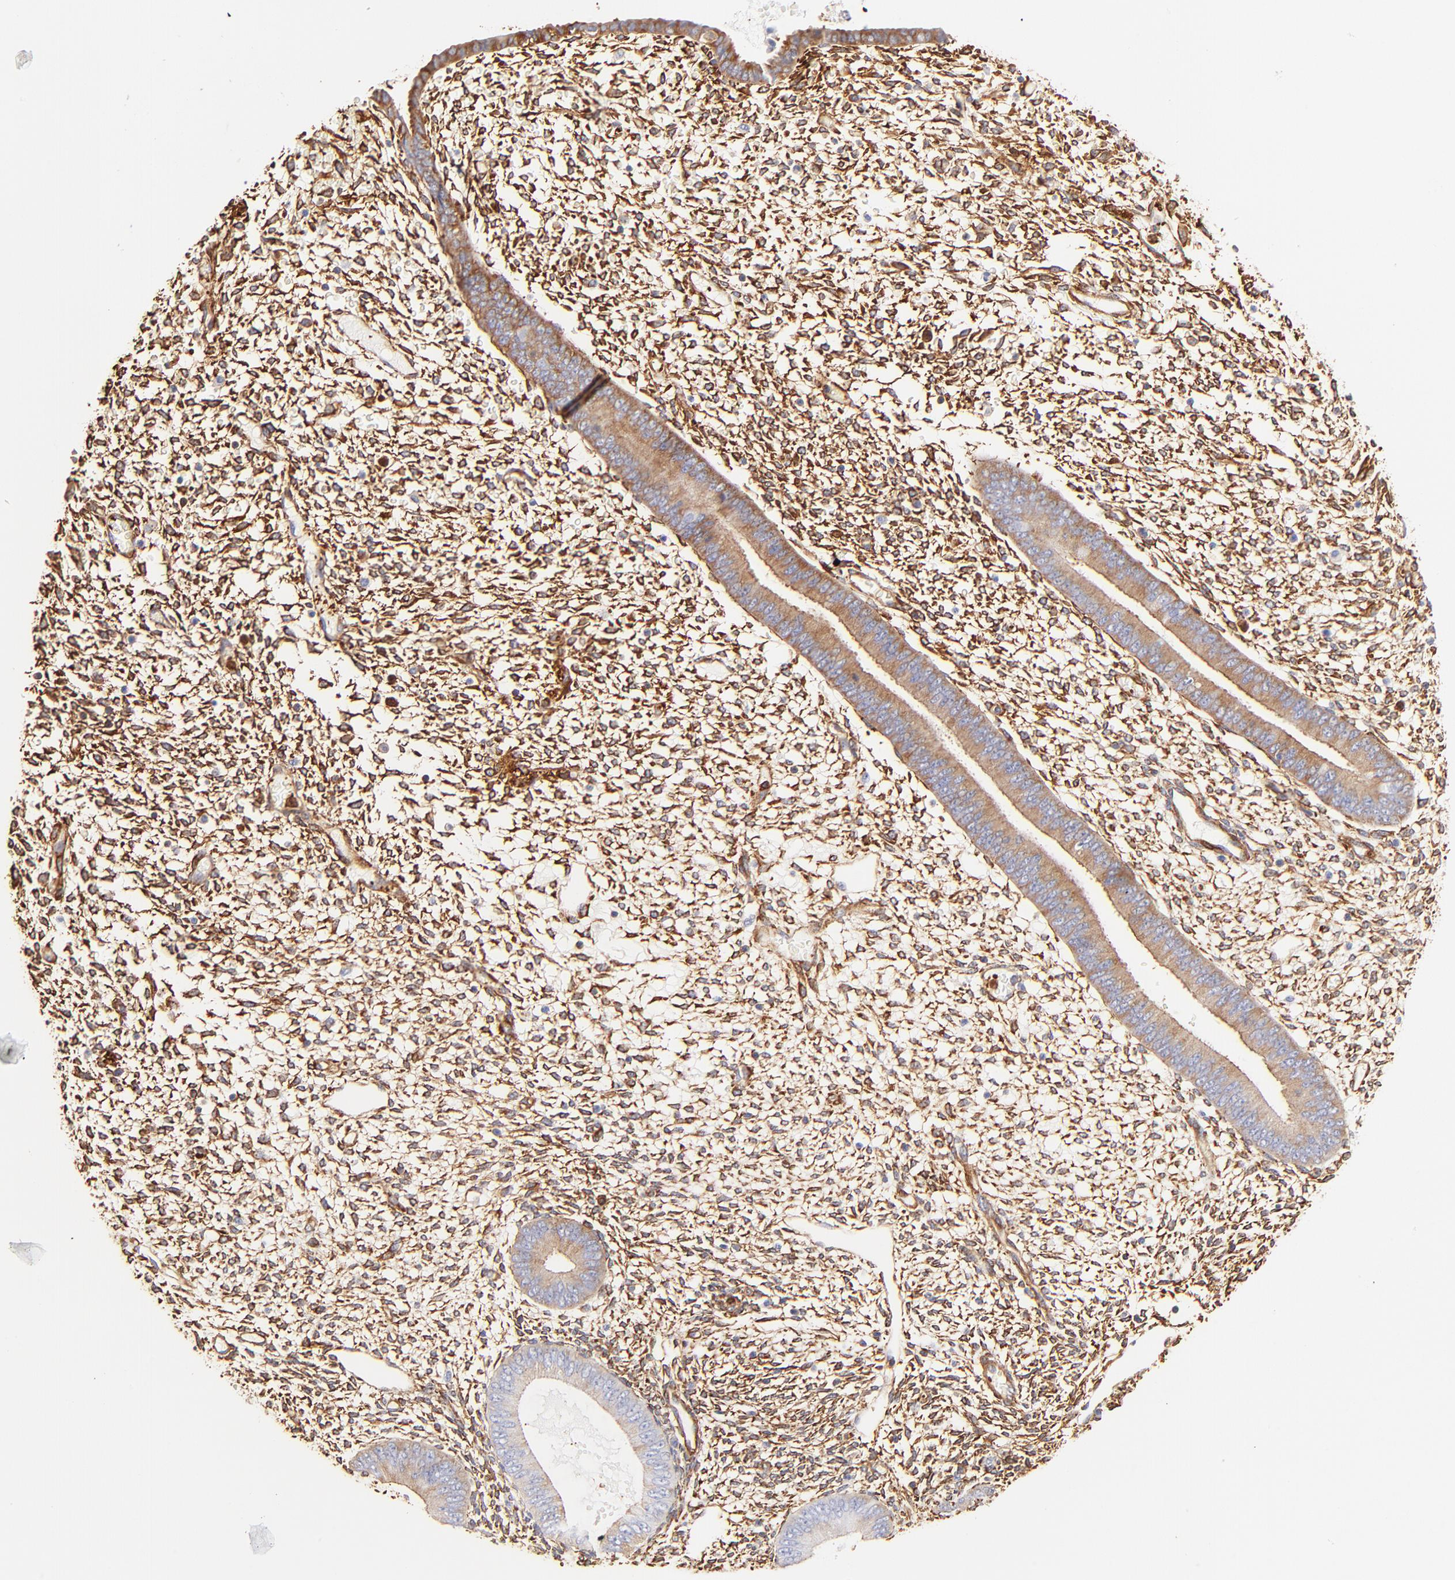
{"staining": {"intensity": "strong", "quantity": ">75%", "location": "cytoplasmic/membranous"}, "tissue": "endometrium", "cell_type": "Cells in endometrial stroma", "image_type": "normal", "snomed": [{"axis": "morphology", "description": "Normal tissue, NOS"}, {"axis": "topography", "description": "Endometrium"}], "caption": "Brown immunohistochemical staining in normal human endometrium exhibits strong cytoplasmic/membranous staining in approximately >75% of cells in endometrial stroma.", "gene": "FLNA", "patient": {"sex": "female", "age": 42}}